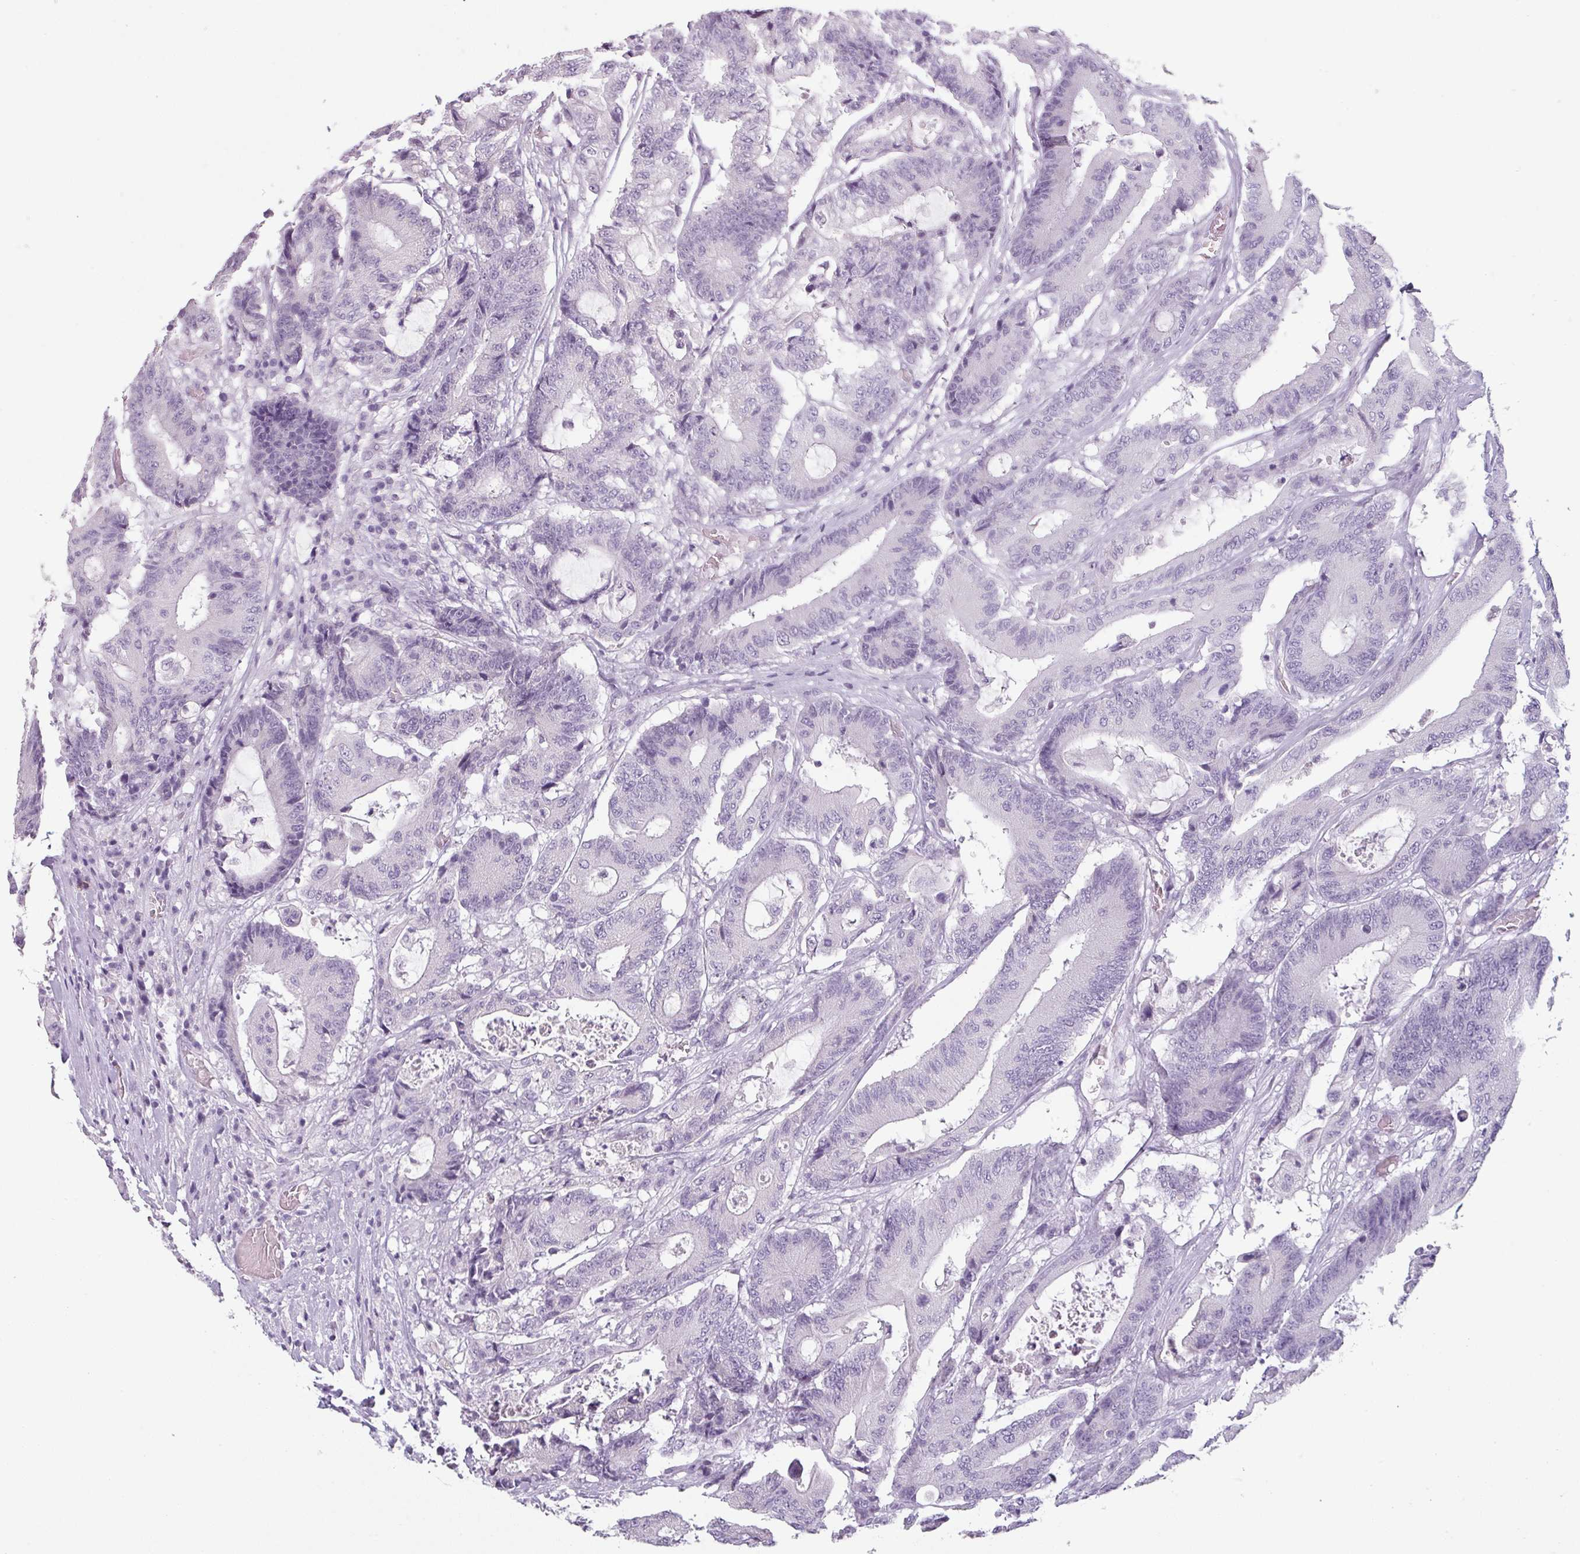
{"staining": {"intensity": "negative", "quantity": "none", "location": "none"}, "tissue": "colorectal cancer", "cell_type": "Tumor cells", "image_type": "cancer", "snomed": [{"axis": "morphology", "description": "Adenocarcinoma, NOS"}, {"axis": "topography", "description": "Colon"}], "caption": "DAB (3,3'-diaminobenzidine) immunohistochemical staining of colorectal cancer displays no significant expression in tumor cells.", "gene": "SFTPA1", "patient": {"sex": "female", "age": 84}}